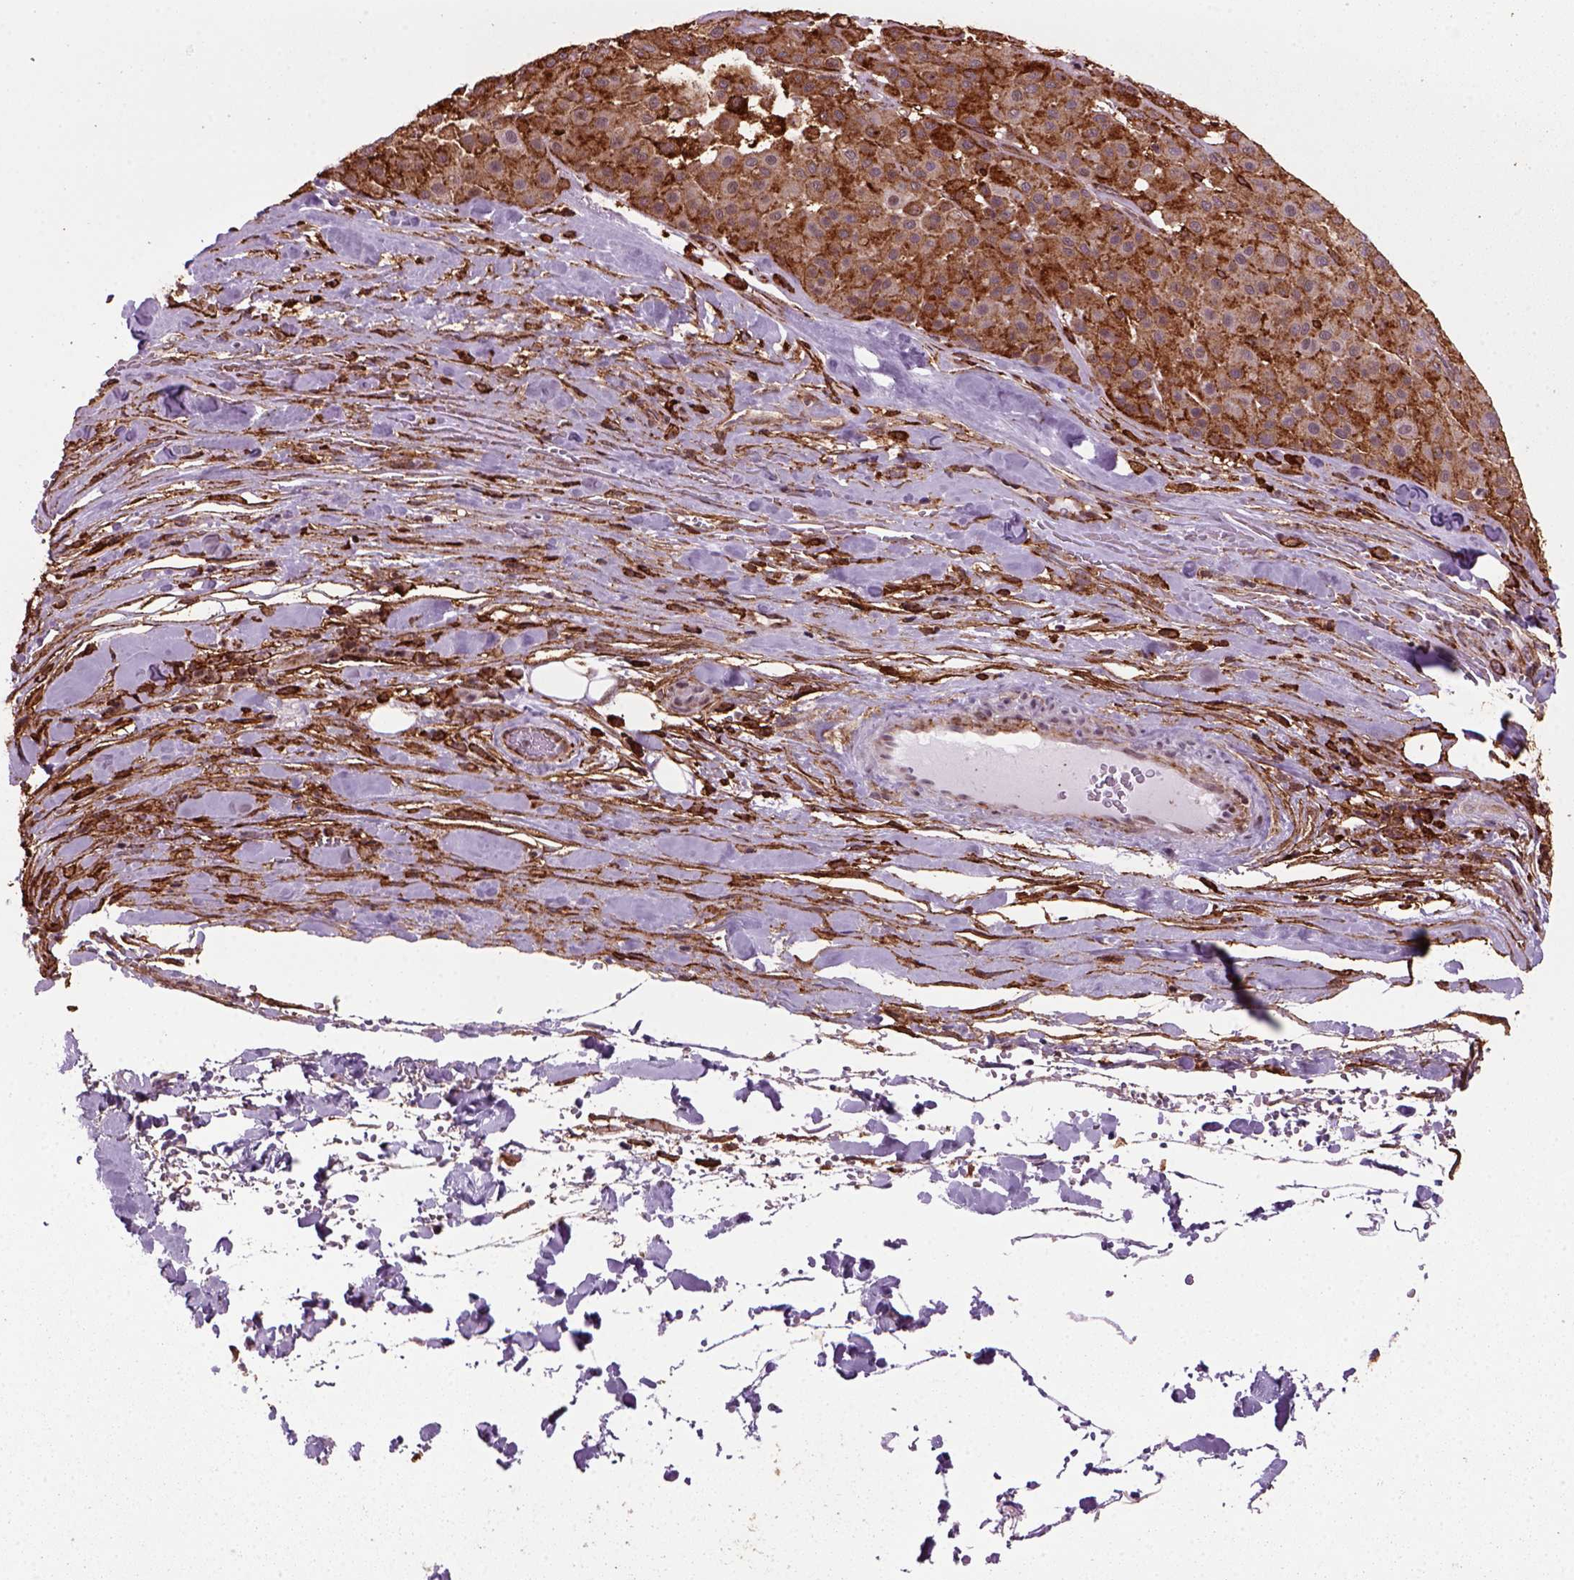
{"staining": {"intensity": "strong", "quantity": ">75%", "location": "cytoplasmic/membranous"}, "tissue": "melanoma", "cell_type": "Tumor cells", "image_type": "cancer", "snomed": [{"axis": "morphology", "description": "Malignant melanoma, Metastatic site"}, {"axis": "topography", "description": "Smooth muscle"}], "caption": "Malignant melanoma (metastatic site) tissue displays strong cytoplasmic/membranous staining in approximately >75% of tumor cells", "gene": "MARCKS", "patient": {"sex": "male", "age": 41}}